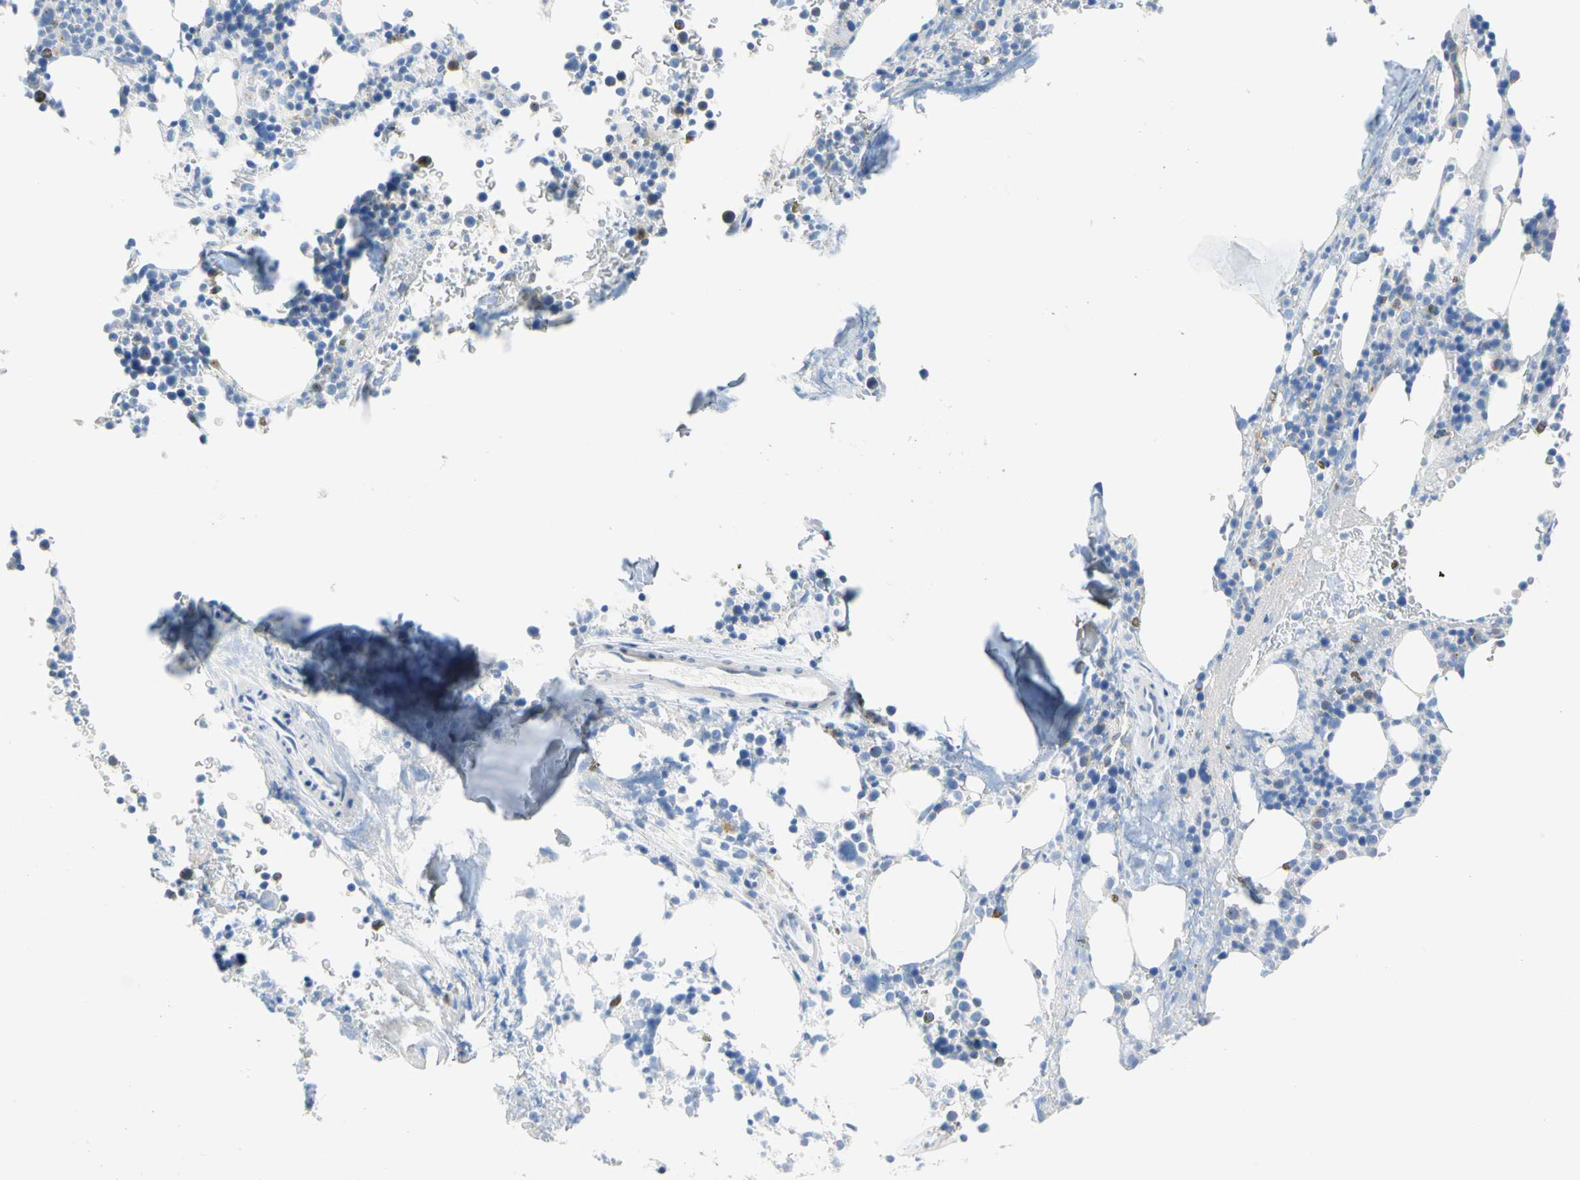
{"staining": {"intensity": "moderate", "quantity": "<25%", "location": "cytoplasmic/membranous"}, "tissue": "bone marrow", "cell_type": "Hematopoietic cells", "image_type": "normal", "snomed": [{"axis": "morphology", "description": "Normal tissue, NOS"}, {"axis": "topography", "description": "Bone marrow"}], "caption": "IHC image of unremarkable bone marrow: human bone marrow stained using immunohistochemistry (IHC) exhibits low levels of moderate protein expression localized specifically in the cytoplasmic/membranous of hematopoietic cells, appearing as a cytoplasmic/membranous brown color.", "gene": "PDPN", "patient": {"sex": "female", "age": 73}}